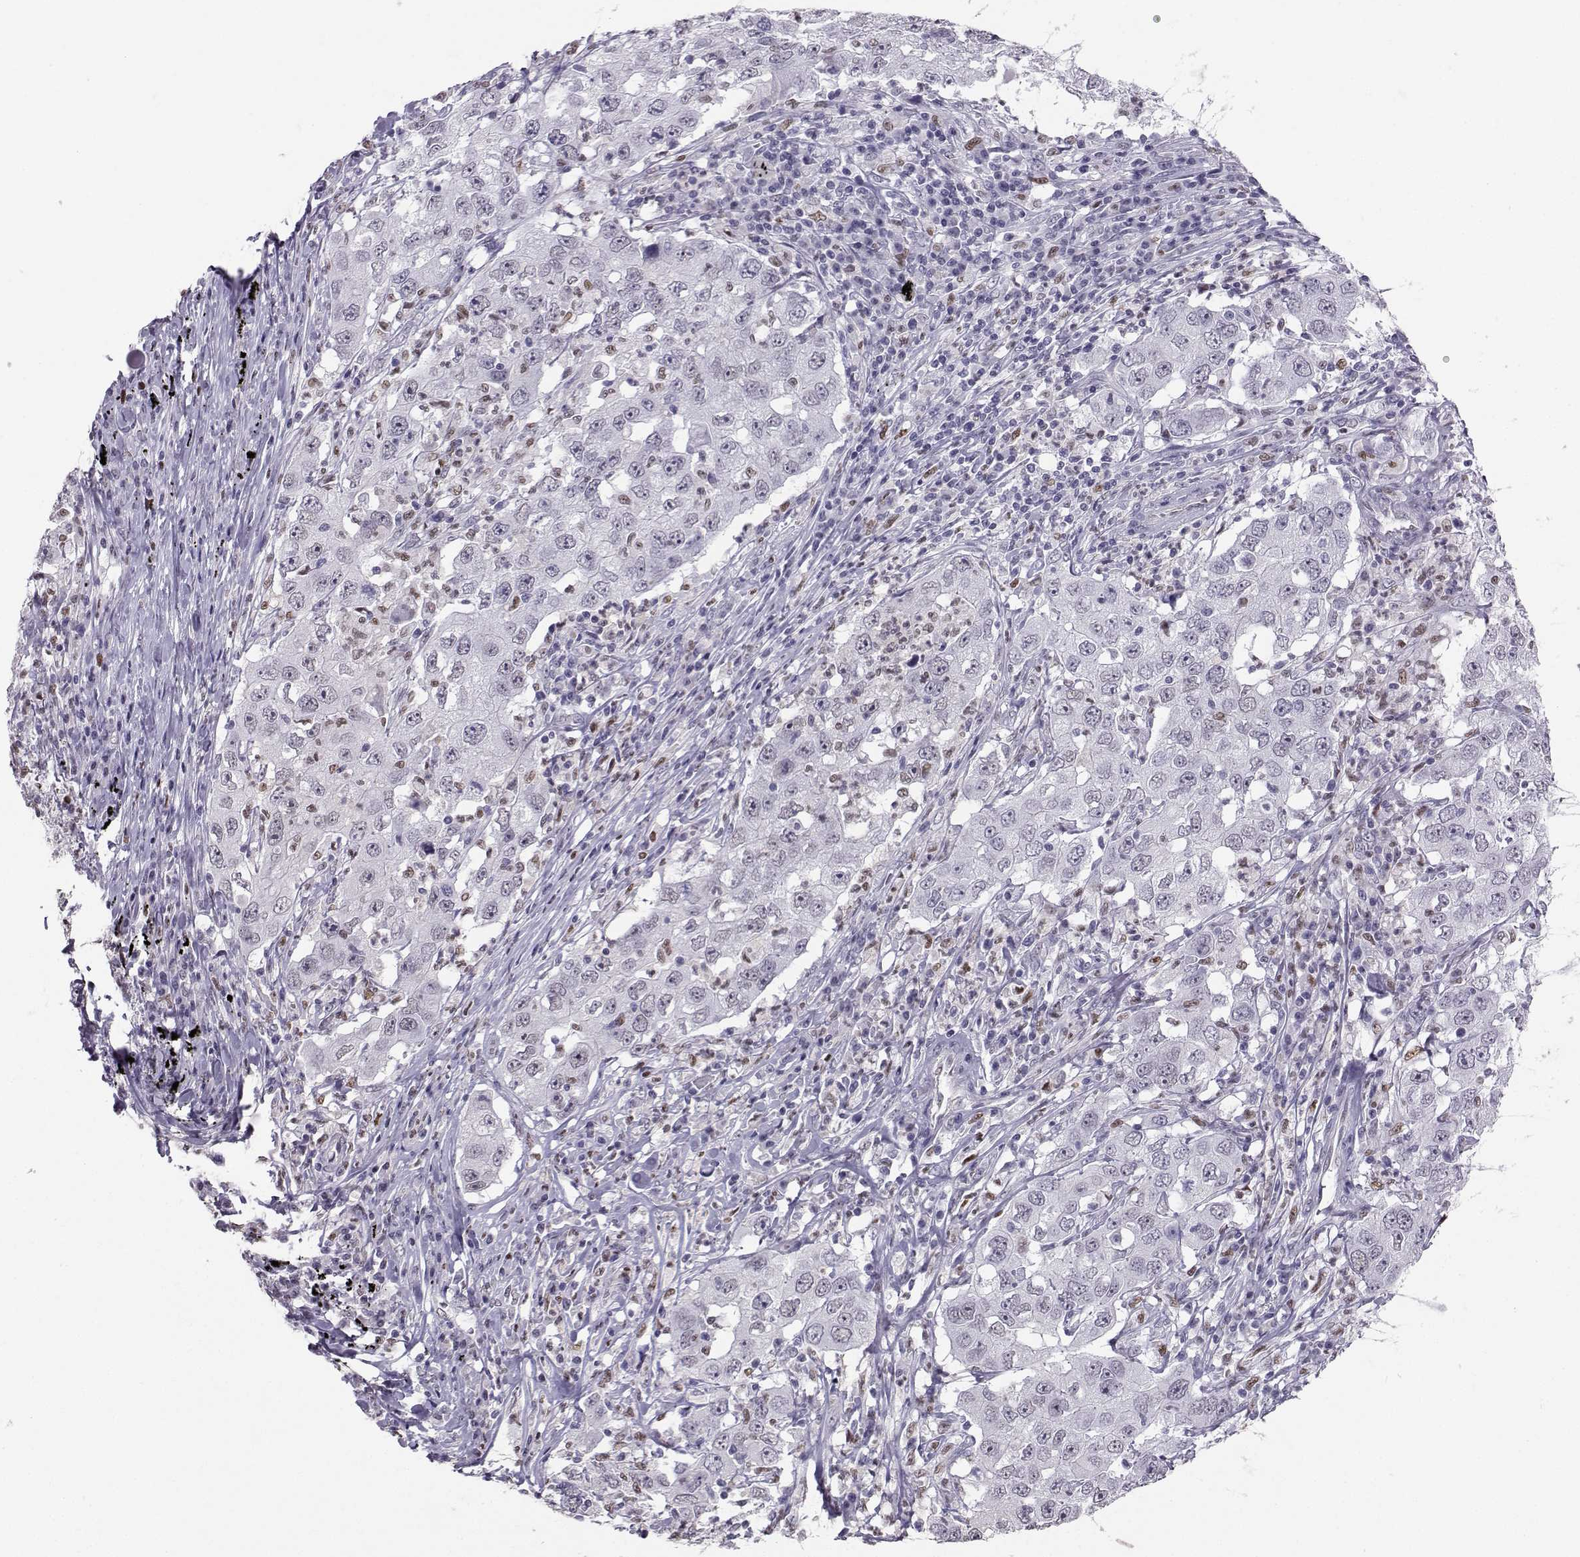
{"staining": {"intensity": "negative", "quantity": "none", "location": "none"}, "tissue": "lung cancer", "cell_type": "Tumor cells", "image_type": "cancer", "snomed": [{"axis": "morphology", "description": "Adenocarcinoma, NOS"}, {"axis": "topography", "description": "Lung"}], "caption": "This is a image of immunohistochemistry staining of lung cancer, which shows no expression in tumor cells. (Brightfield microscopy of DAB IHC at high magnification).", "gene": "TEDC2", "patient": {"sex": "male", "age": 73}}